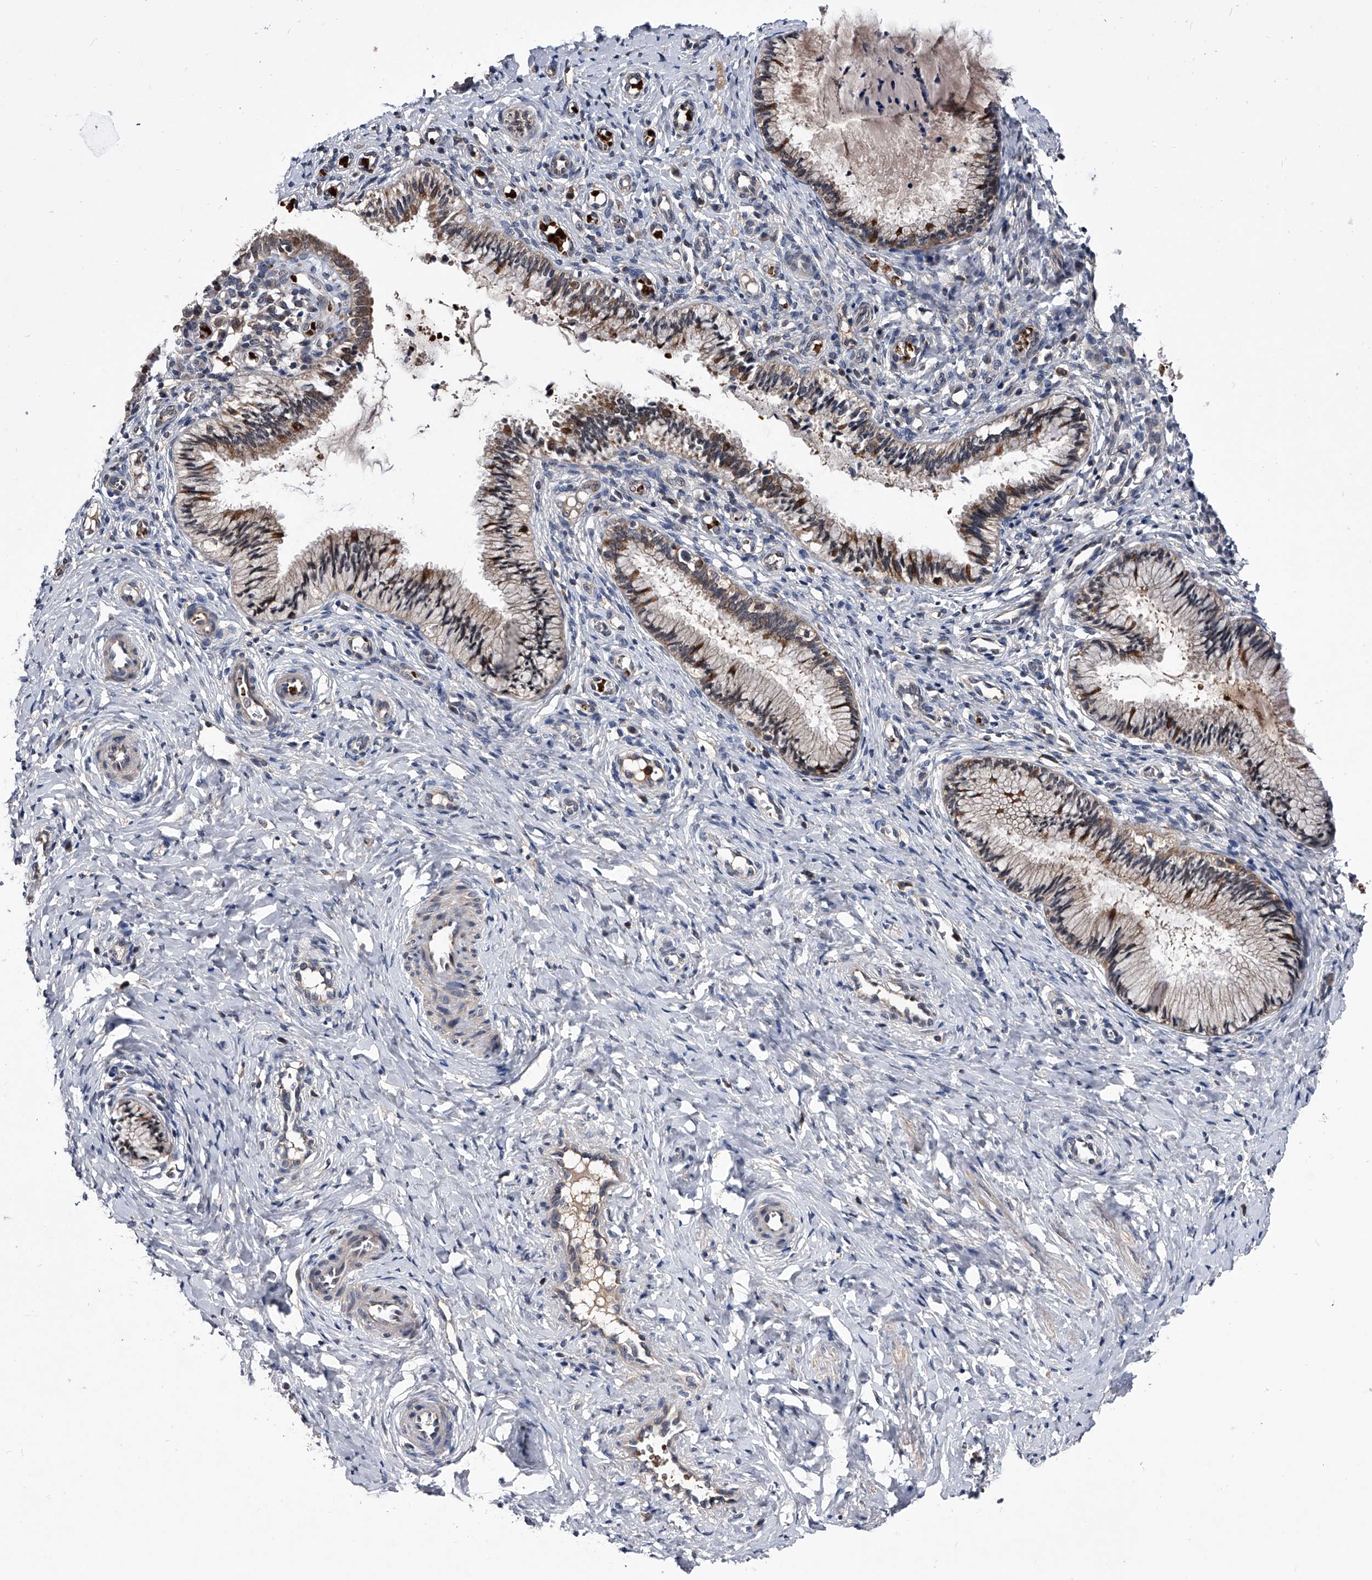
{"staining": {"intensity": "weak", "quantity": "25%-75%", "location": "cytoplasmic/membranous"}, "tissue": "cervix", "cell_type": "Glandular cells", "image_type": "normal", "snomed": [{"axis": "morphology", "description": "Normal tissue, NOS"}, {"axis": "topography", "description": "Cervix"}], "caption": "Glandular cells reveal low levels of weak cytoplasmic/membranous expression in approximately 25%-75% of cells in normal human cervix.", "gene": "ZNF30", "patient": {"sex": "female", "age": 27}}